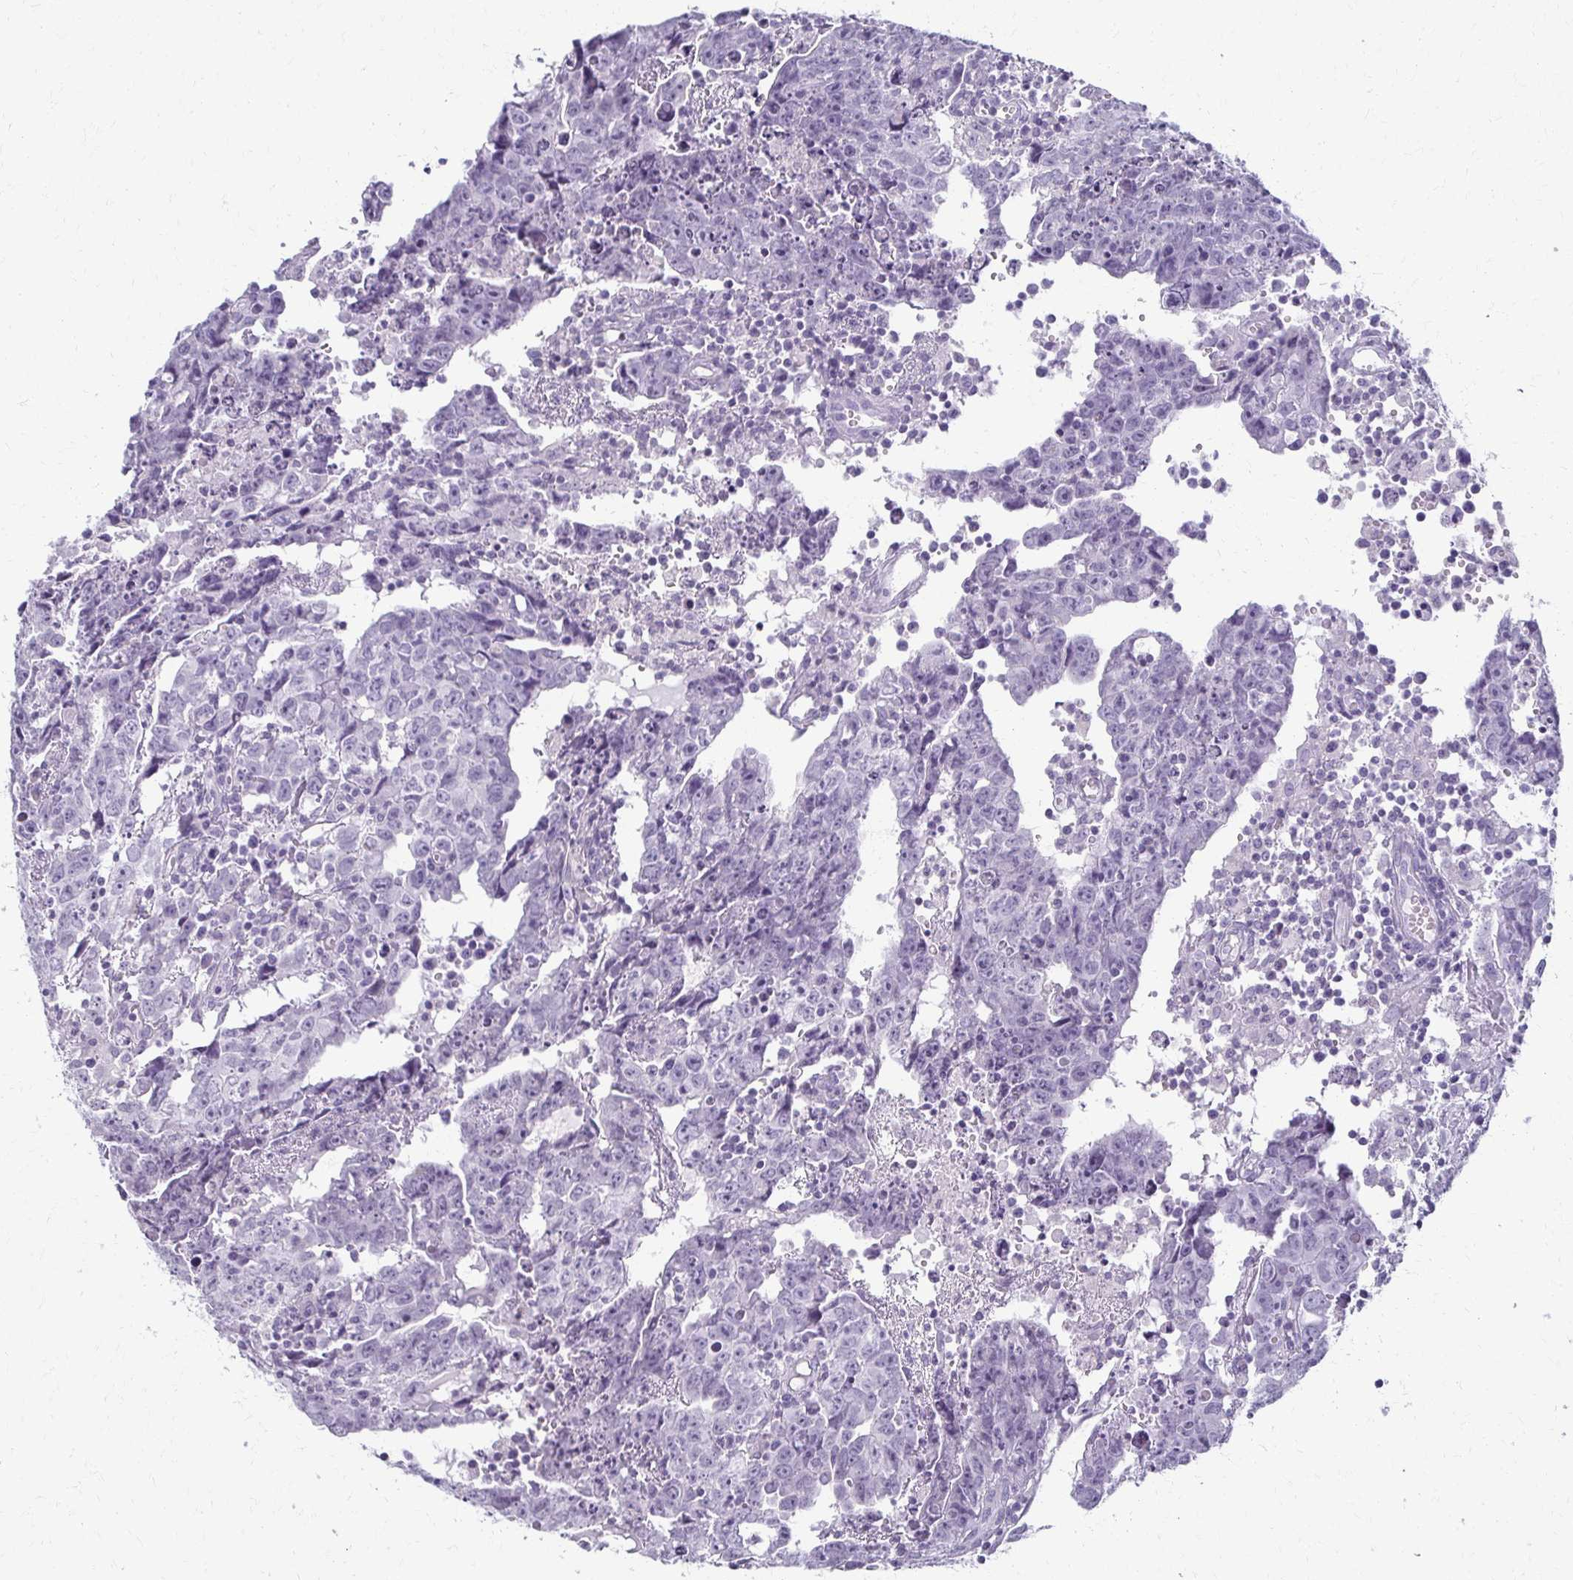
{"staining": {"intensity": "negative", "quantity": "none", "location": "none"}, "tissue": "testis cancer", "cell_type": "Tumor cells", "image_type": "cancer", "snomed": [{"axis": "morphology", "description": "Carcinoma, Embryonal, NOS"}, {"axis": "topography", "description": "Testis"}], "caption": "Immunohistochemistry (IHC) photomicrograph of neoplastic tissue: embryonal carcinoma (testis) stained with DAB demonstrates no significant protein positivity in tumor cells.", "gene": "FCGR2B", "patient": {"sex": "male", "age": 22}}